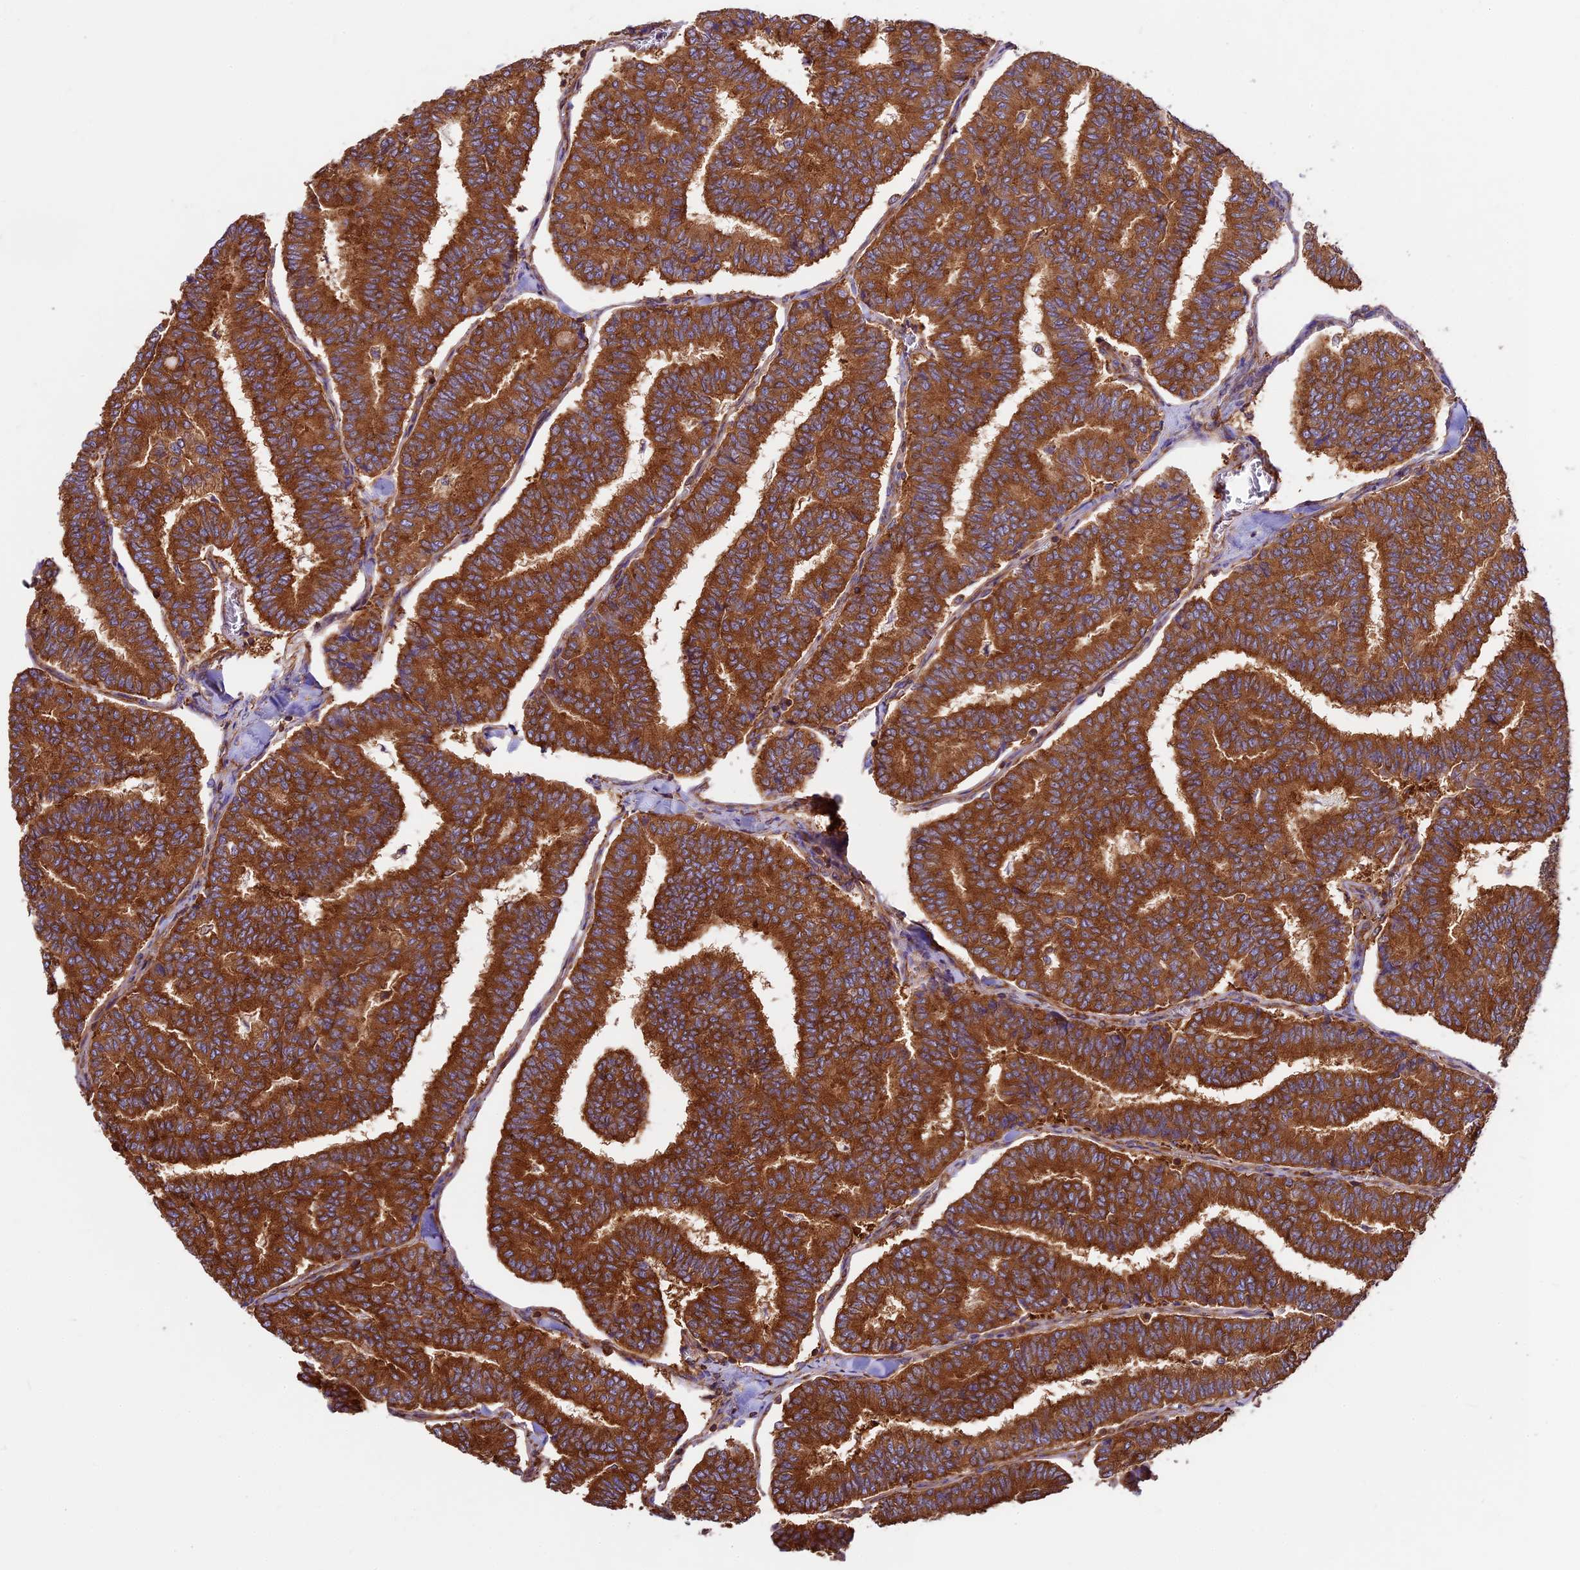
{"staining": {"intensity": "strong", "quantity": ">75%", "location": "cytoplasmic/membranous"}, "tissue": "thyroid cancer", "cell_type": "Tumor cells", "image_type": "cancer", "snomed": [{"axis": "morphology", "description": "Papillary adenocarcinoma, NOS"}, {"axis": "topography", "description": "Thyroid gland"}], "caption": "A high amount of strong cytoplasmic/membranous positivity is present in about >75% of tumor cells in papillary adenocarcinoma (thyroid) tissue.", "gene": "KARS1", "patient": {"sex": "female", "age": 35}}